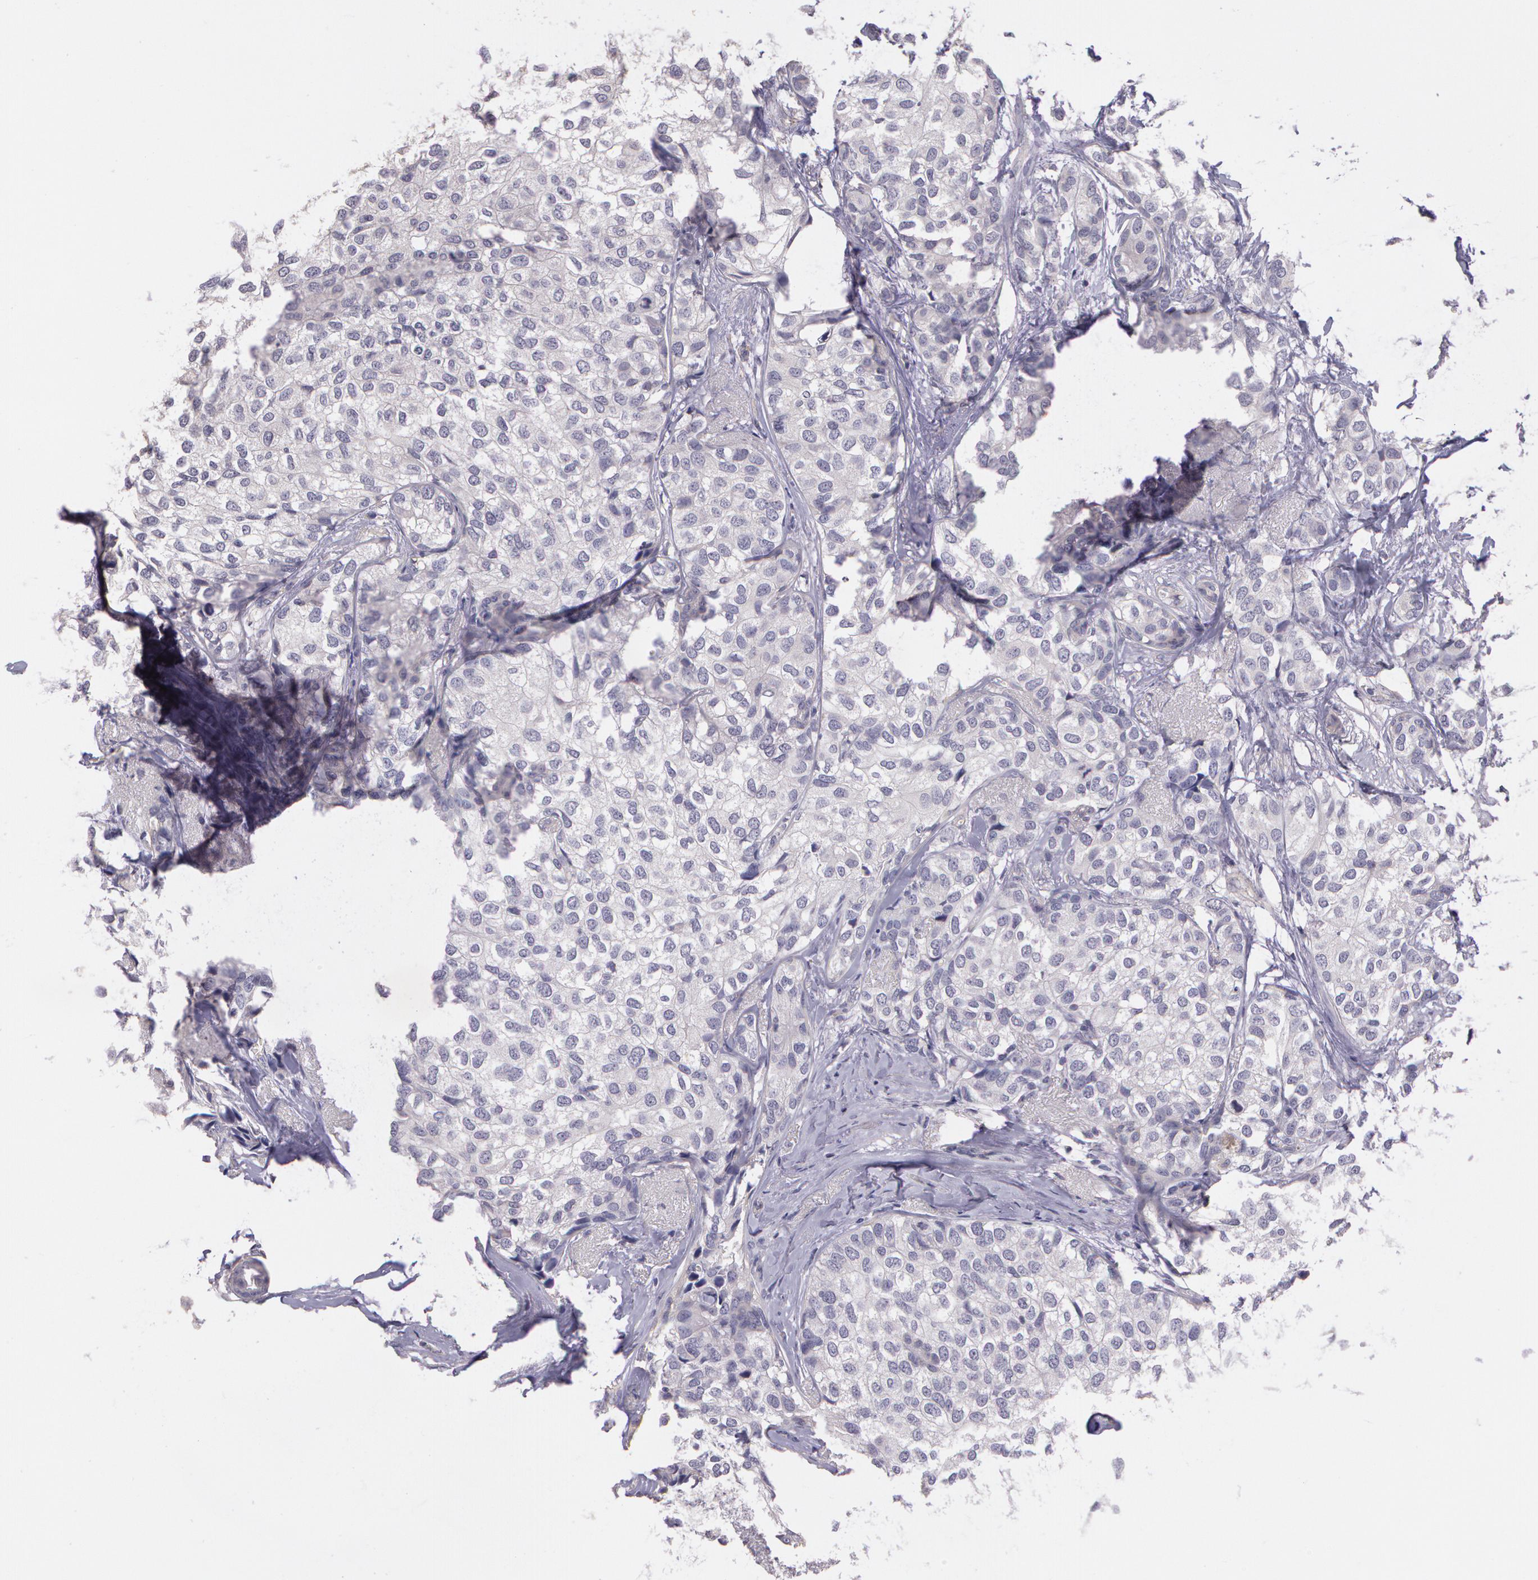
{"staining": {"intensity": "negative", "quantity": "none", "location": "none"}, "tissue": "breast cancer", "cell_type": "Tumor cells", "image_type": "cancer", "snomed": [{"axis": "morphology", "description": "Duct carcinoma"}, {"axis": "topography", "description": "Breast"}], "caption": "This is a micrograph of immunohistochemistry (IHC) staining of breast cancer (infiltrating ductal carcinoma), which shows no staining in tumor cells.", "gene": "G2E3", "patient": {"sex": "female", "age": 68}}